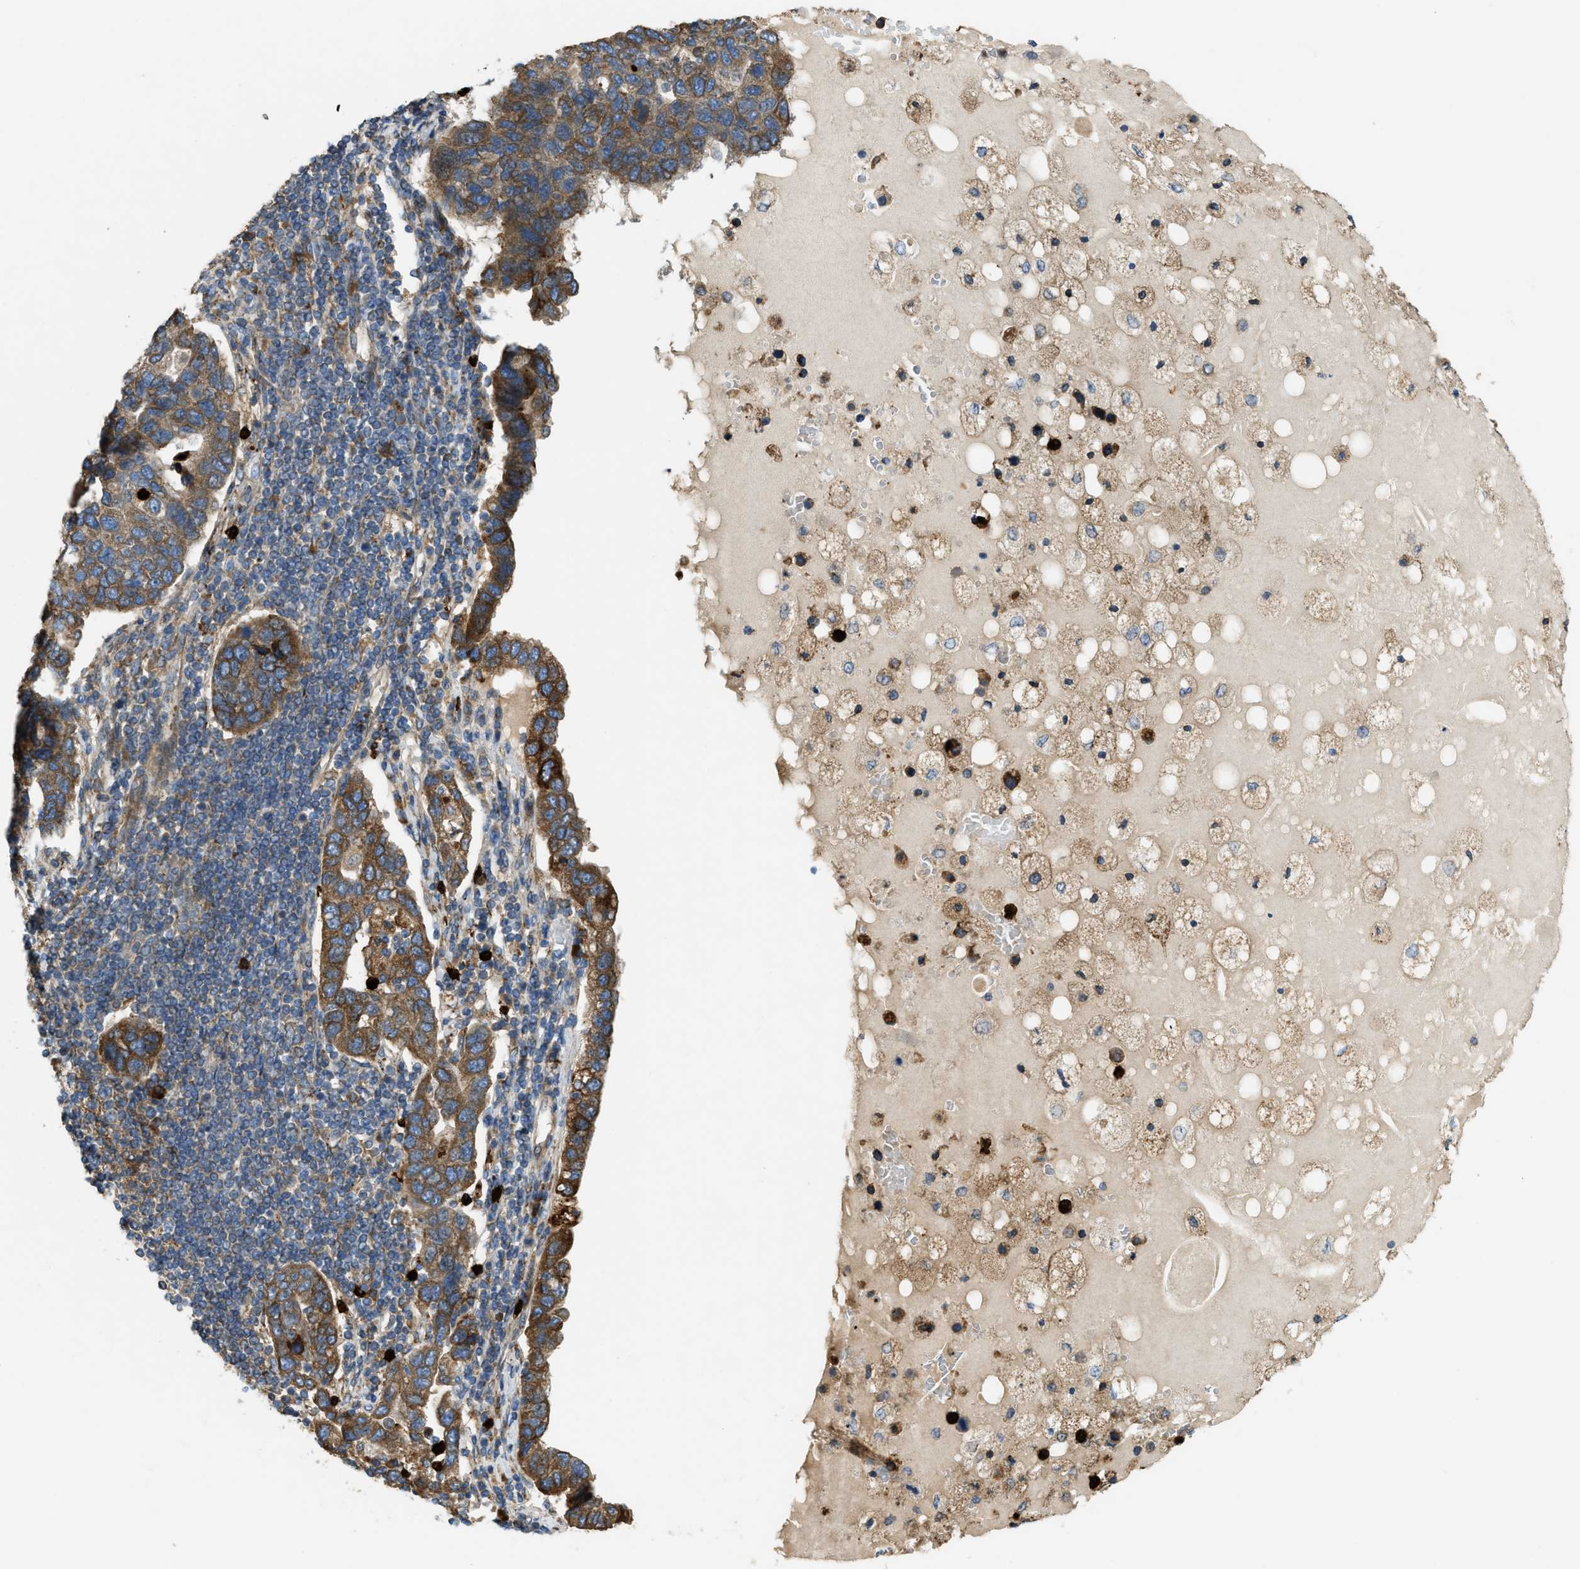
{"staining": {"intensity": "moderate", "quantity": ">75%", "location": "cytoplasmic/membranous"}, "tissue": "pancreatic cancer", "cell_type": "Tumor cells", "image_type": "cancer", "snomed": [{"axis": "morphology", "description": "Adenocarcinoma, NOS"}, {"axis": "topography", "description": "Pancreas"}], "caption": "Pancreatic cancer (adenocarcinoma) was stained to show a protein in brown. There is medium levels of moderate cytoplasmic/membranous positivity in approximately >75% of tumor cells.", "gene": "TMEM68", "patient": {"sex": "female", "age": 61}}